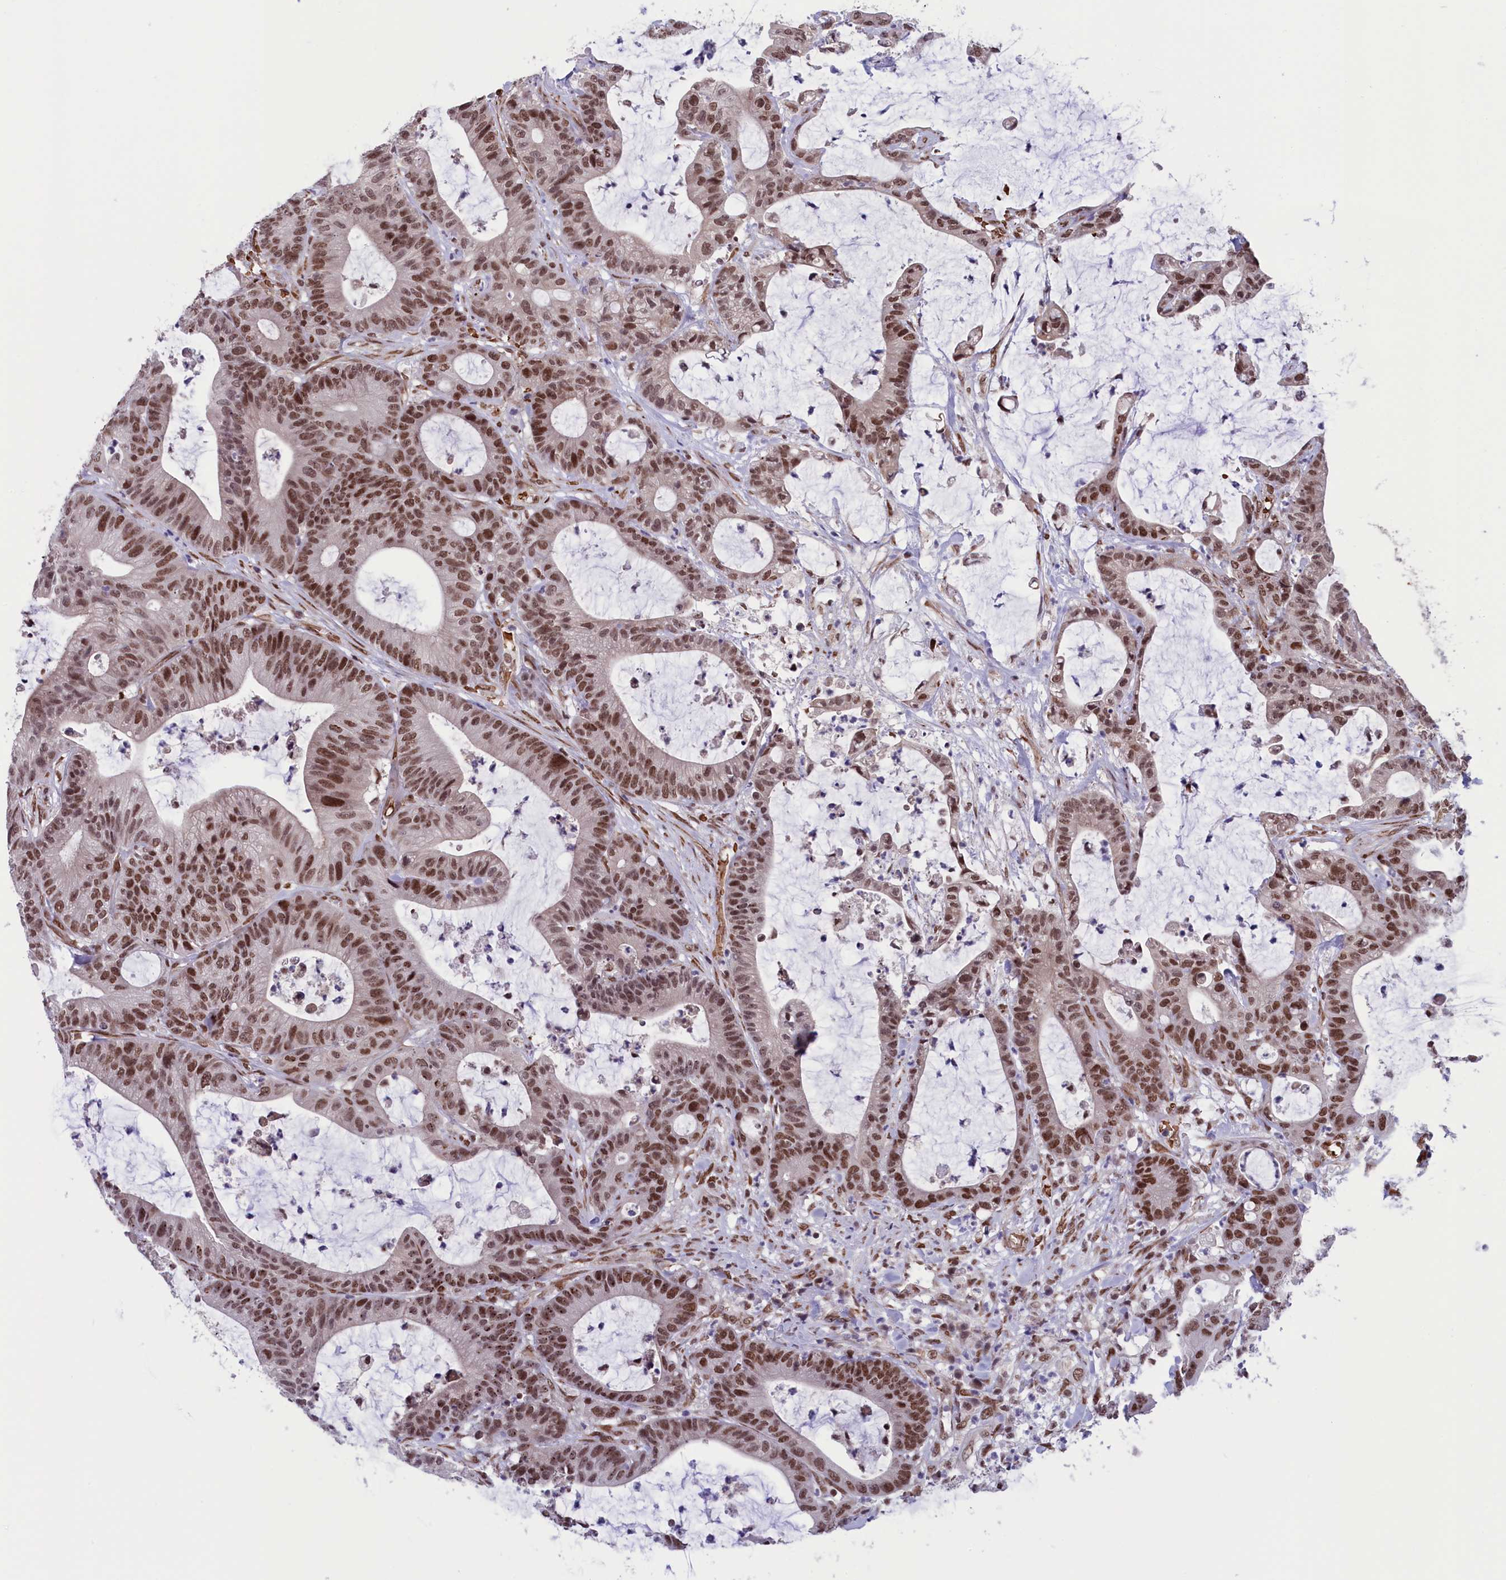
{"staining": {"intensity": "moderate", "quantity": ">75%", "location": "nuclear"}, "tissue": "colorectal cancer", "cell_type": "Tumor cells", "image_type": "cancer", "snomed": [{"axis": "morphology", "description": "Adenocarcinoma, NOS"}, {"axis": "topography", "description": "Colon"}], "caption": "Colorectal cancer tissue demonstrates moderate nuclear staining in approximately >75% of tumor cells, visualized by immunohistochemistry.", "gene": "MPHOSPH8", "patient": {"sex": "female", "age": 84}}